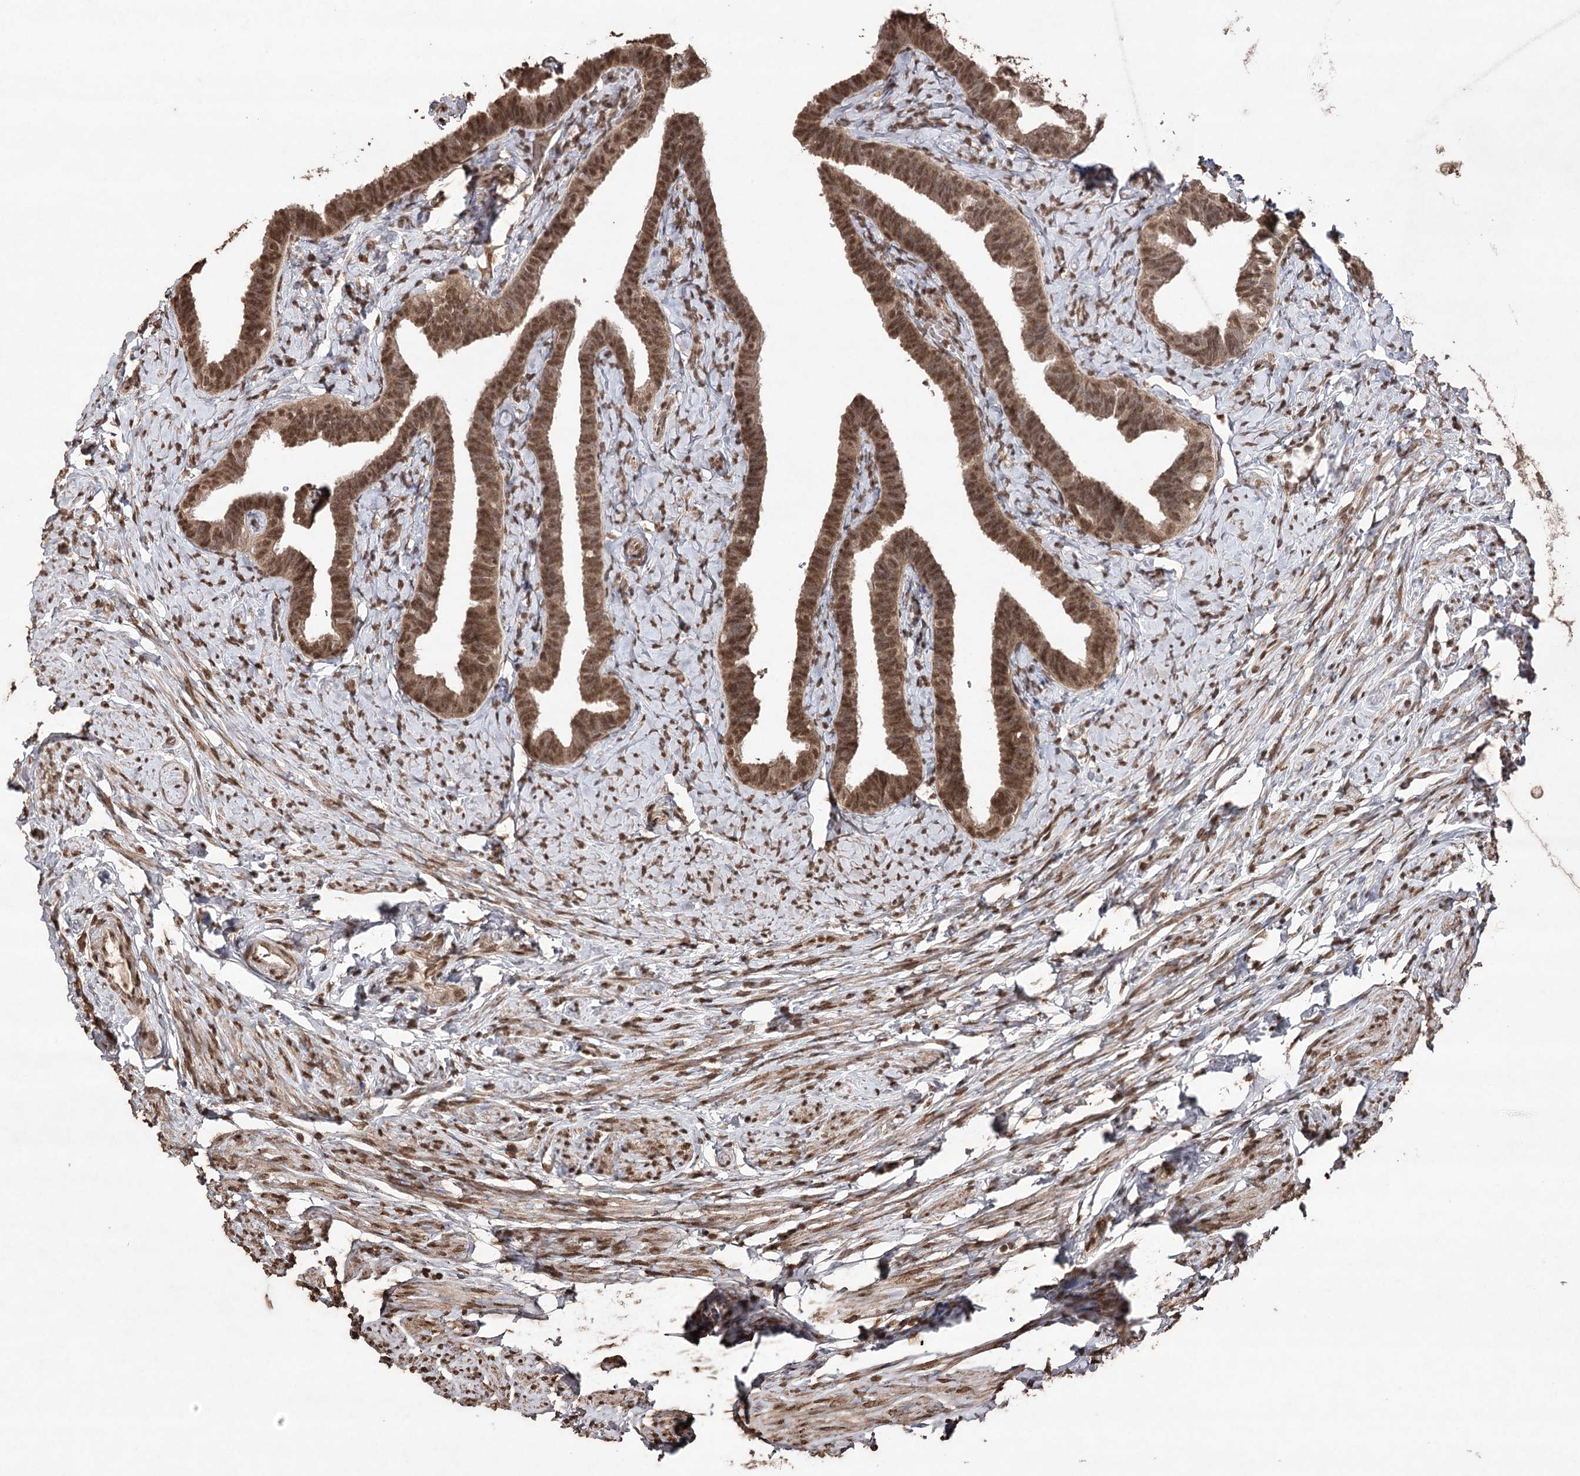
{"staining": {"intensity": "moderate", "quantity": ">75%", "location": "cytoplasmic/membranous,nuclear"}, "tissue": "fallopian tube", "cell_type": "Glandular cells", "image_type": "normal", "snomed": [{"axis": "morphology", "description": "Normal tissue, NOS"}, {"axis": "topography", "description": "Fallopian tube"}], "caption": "The micrograph demonstrates immunohistochemical staining of unremarkable fallopian tube. There is moderate cytoplasmic/membranous,nuclear positivity is present in approximately >75% of glandular cells. The protein is stained brown, and the nuclei are stained in blue (DAB IHC with brightfield microscopy, high magnification).", "gene": "ATG14", "patient": {"sex": "female", "age": 39}}